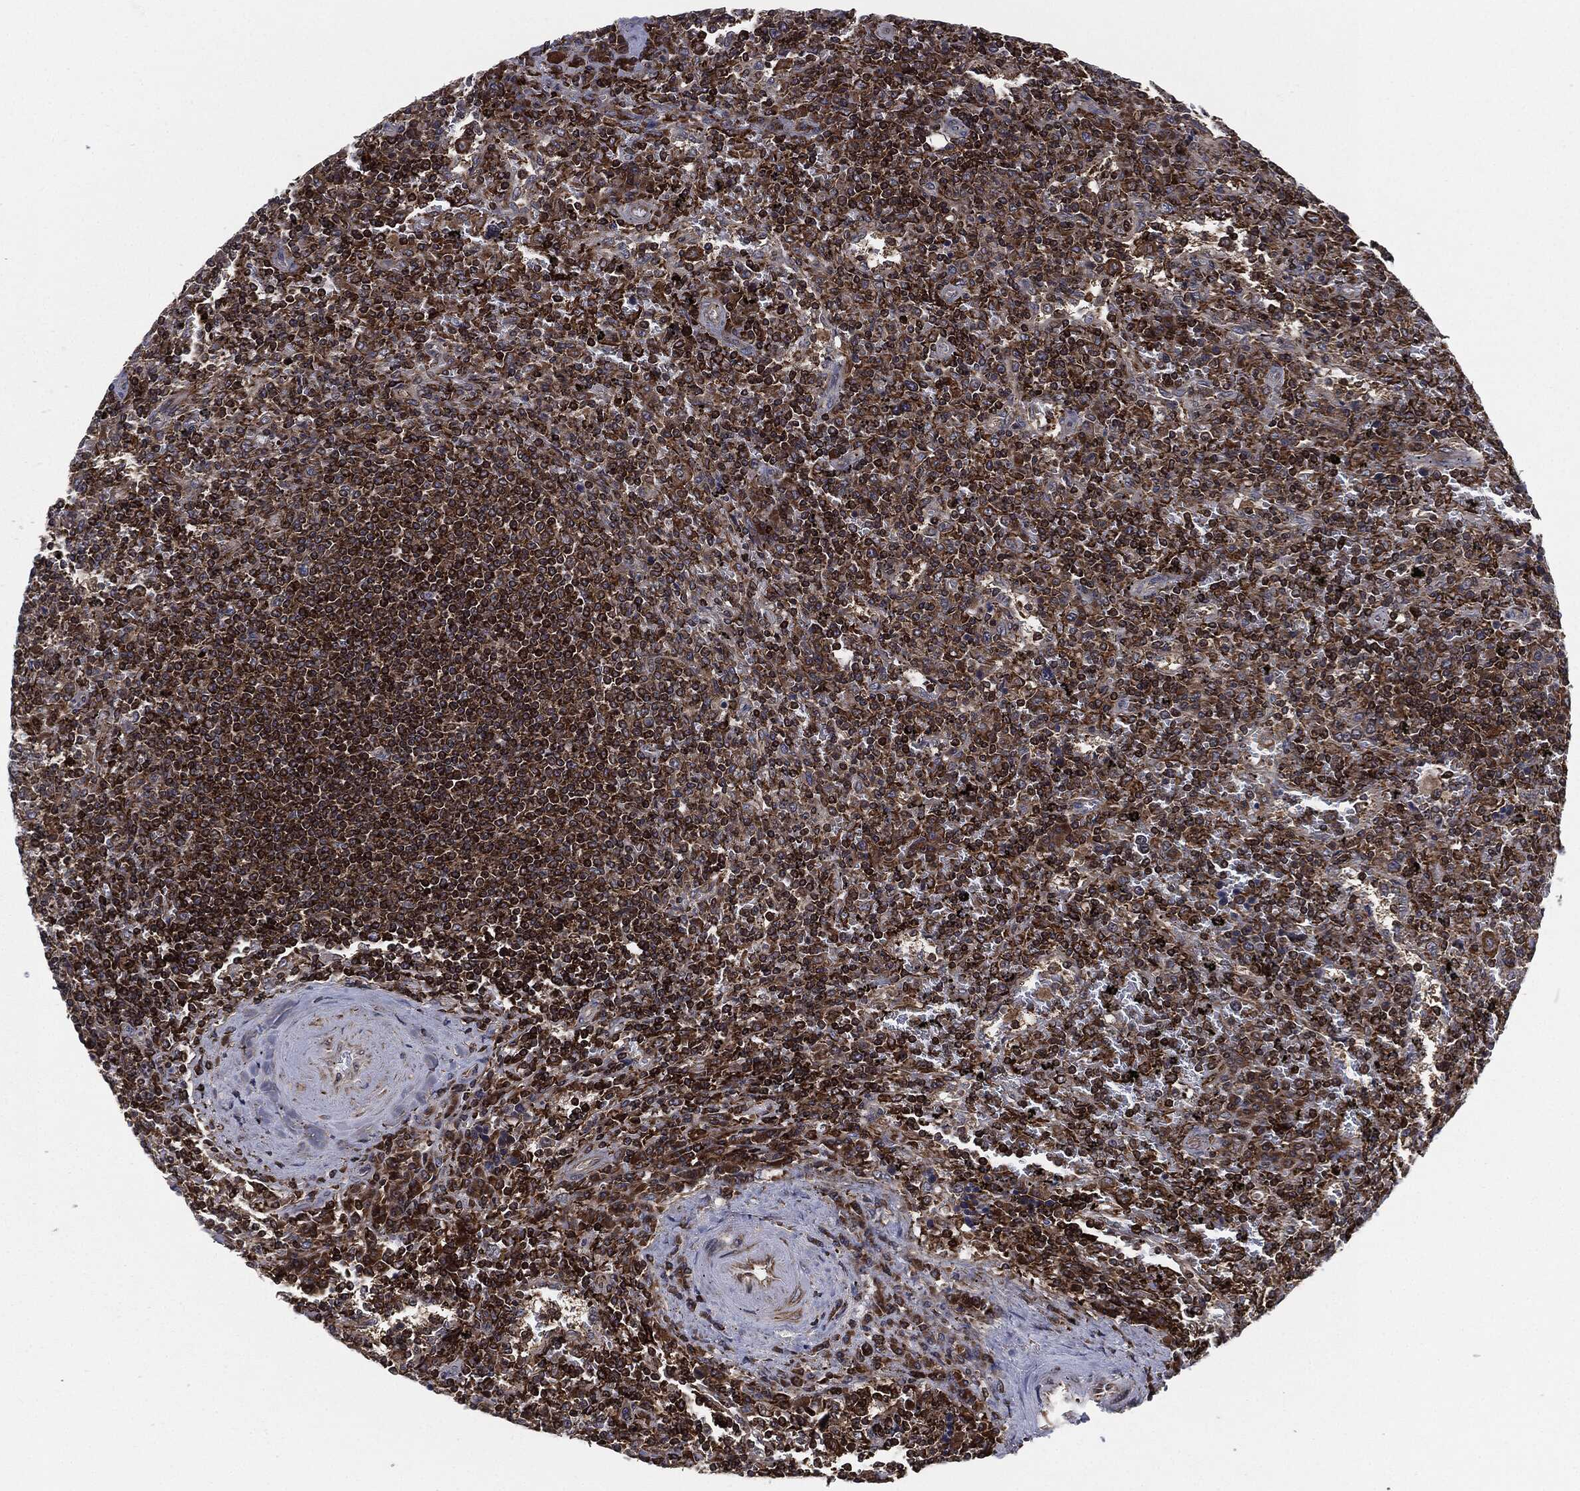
{"staining": {"intensity": "strong", "quantity": ">75%", "location": "cytoplasmic/membranous"}, "tissue": "lymphoma", "cell_type": "Tumor cells", "image_type": "cancer", "snomed": [{"axis": "morphology", "description": "Malignant lymphoma, non-Hodgkin's type, Low grade"}, {"axis": "topography", "description": "Spleen"}], "caption": "An IHC image of neoplastic tissue is shown. Protein staining in brown shows strong cytoplasmic/membranous positivity in lymphoma within tumor cells.", "gene": "UBR1", "patient": {"sex": "male", "age": 62}}